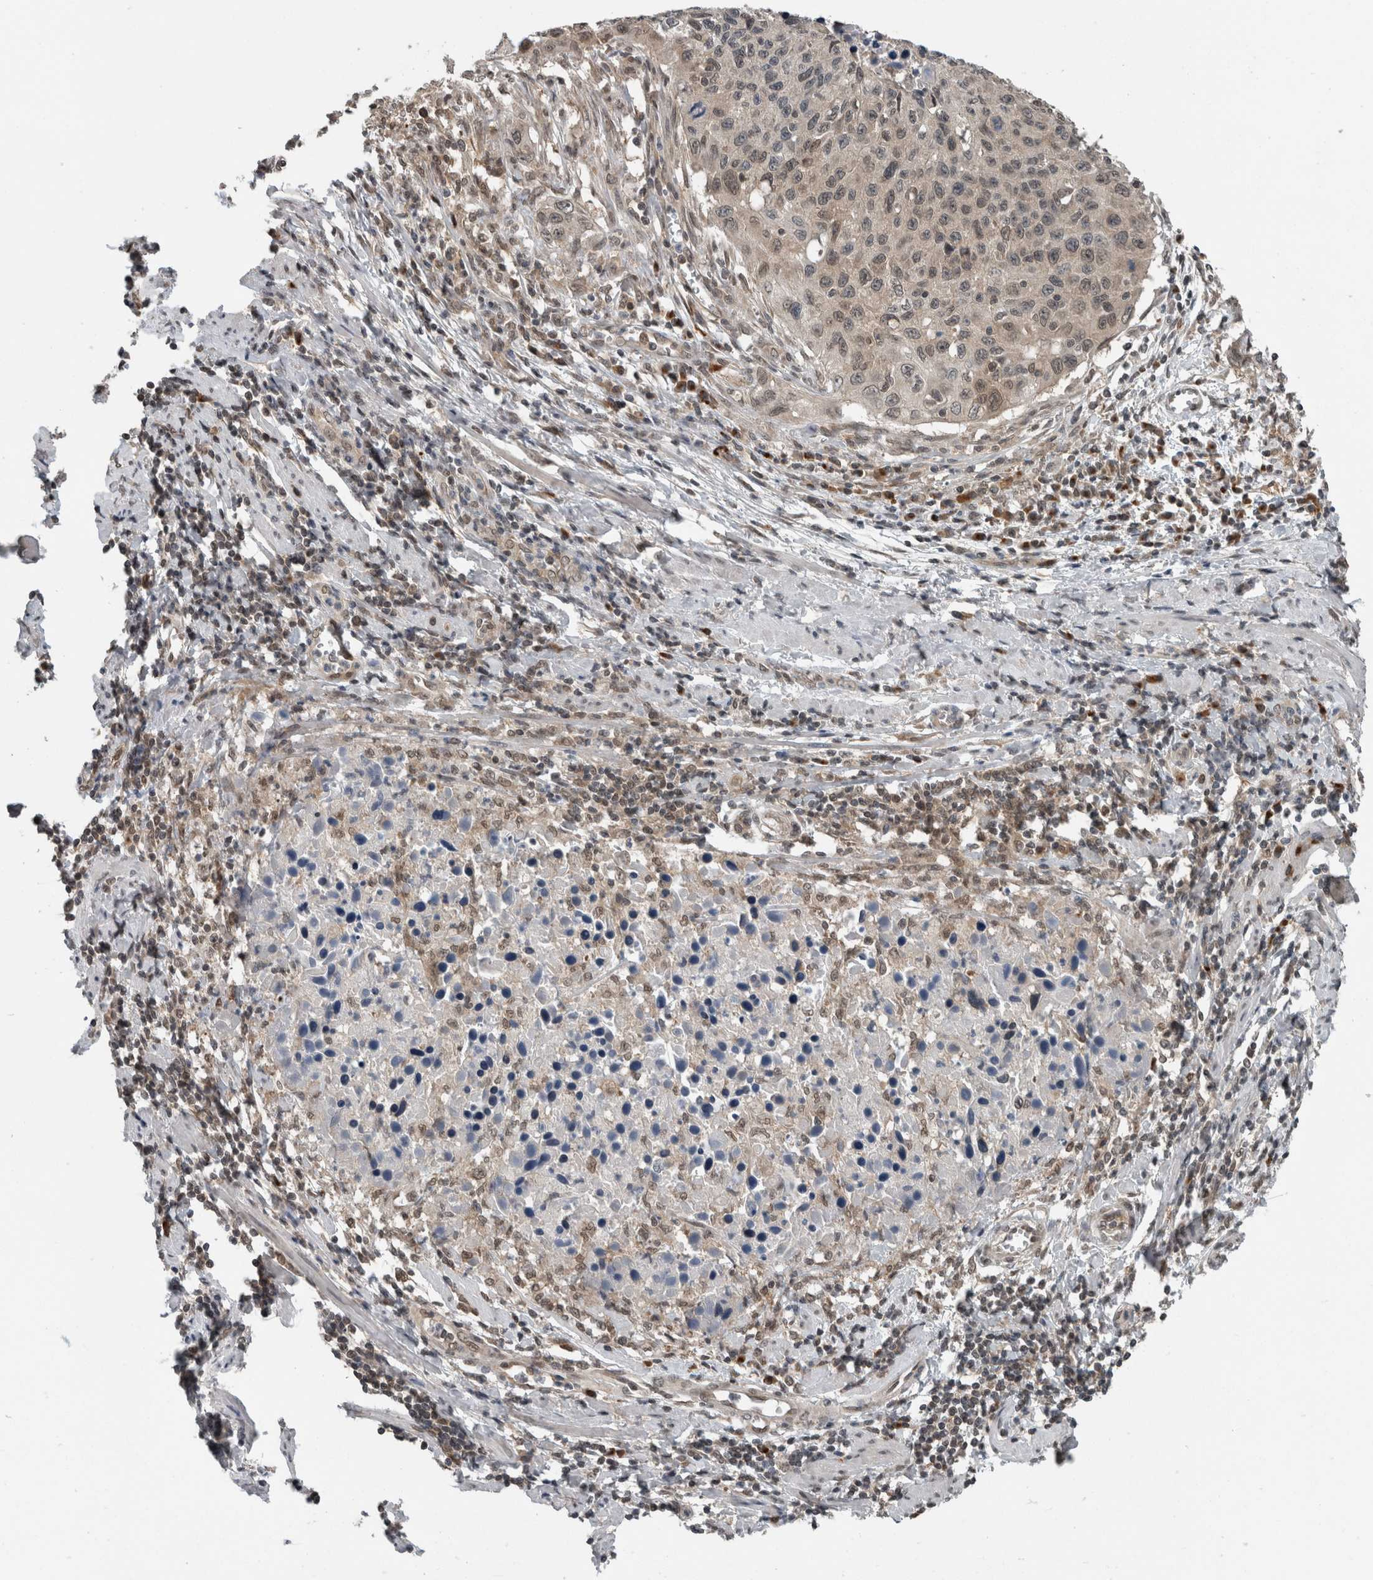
{"staining": {"intensity": "weak", "quantity": "25%-75%", "location": "cytoplasmic/membranous,nuclear"}, "tissue": "cervical cancer", "cell_type": "Tumor cells", "image_type": "cancer", "snomed": [{"axis": "morphology", "description": "Squamous cell carcinoma, NOS"}, {"axis": "topography", "description": "Cervix"}], "caption": "Cervical cancer tissue exhibits weak cytoplasmic/membranous and nuclear positivity in approximately 25%-75% of tumor cells", "gene": "SPAG7", "patient": {"sex": "female", "age": 53}}